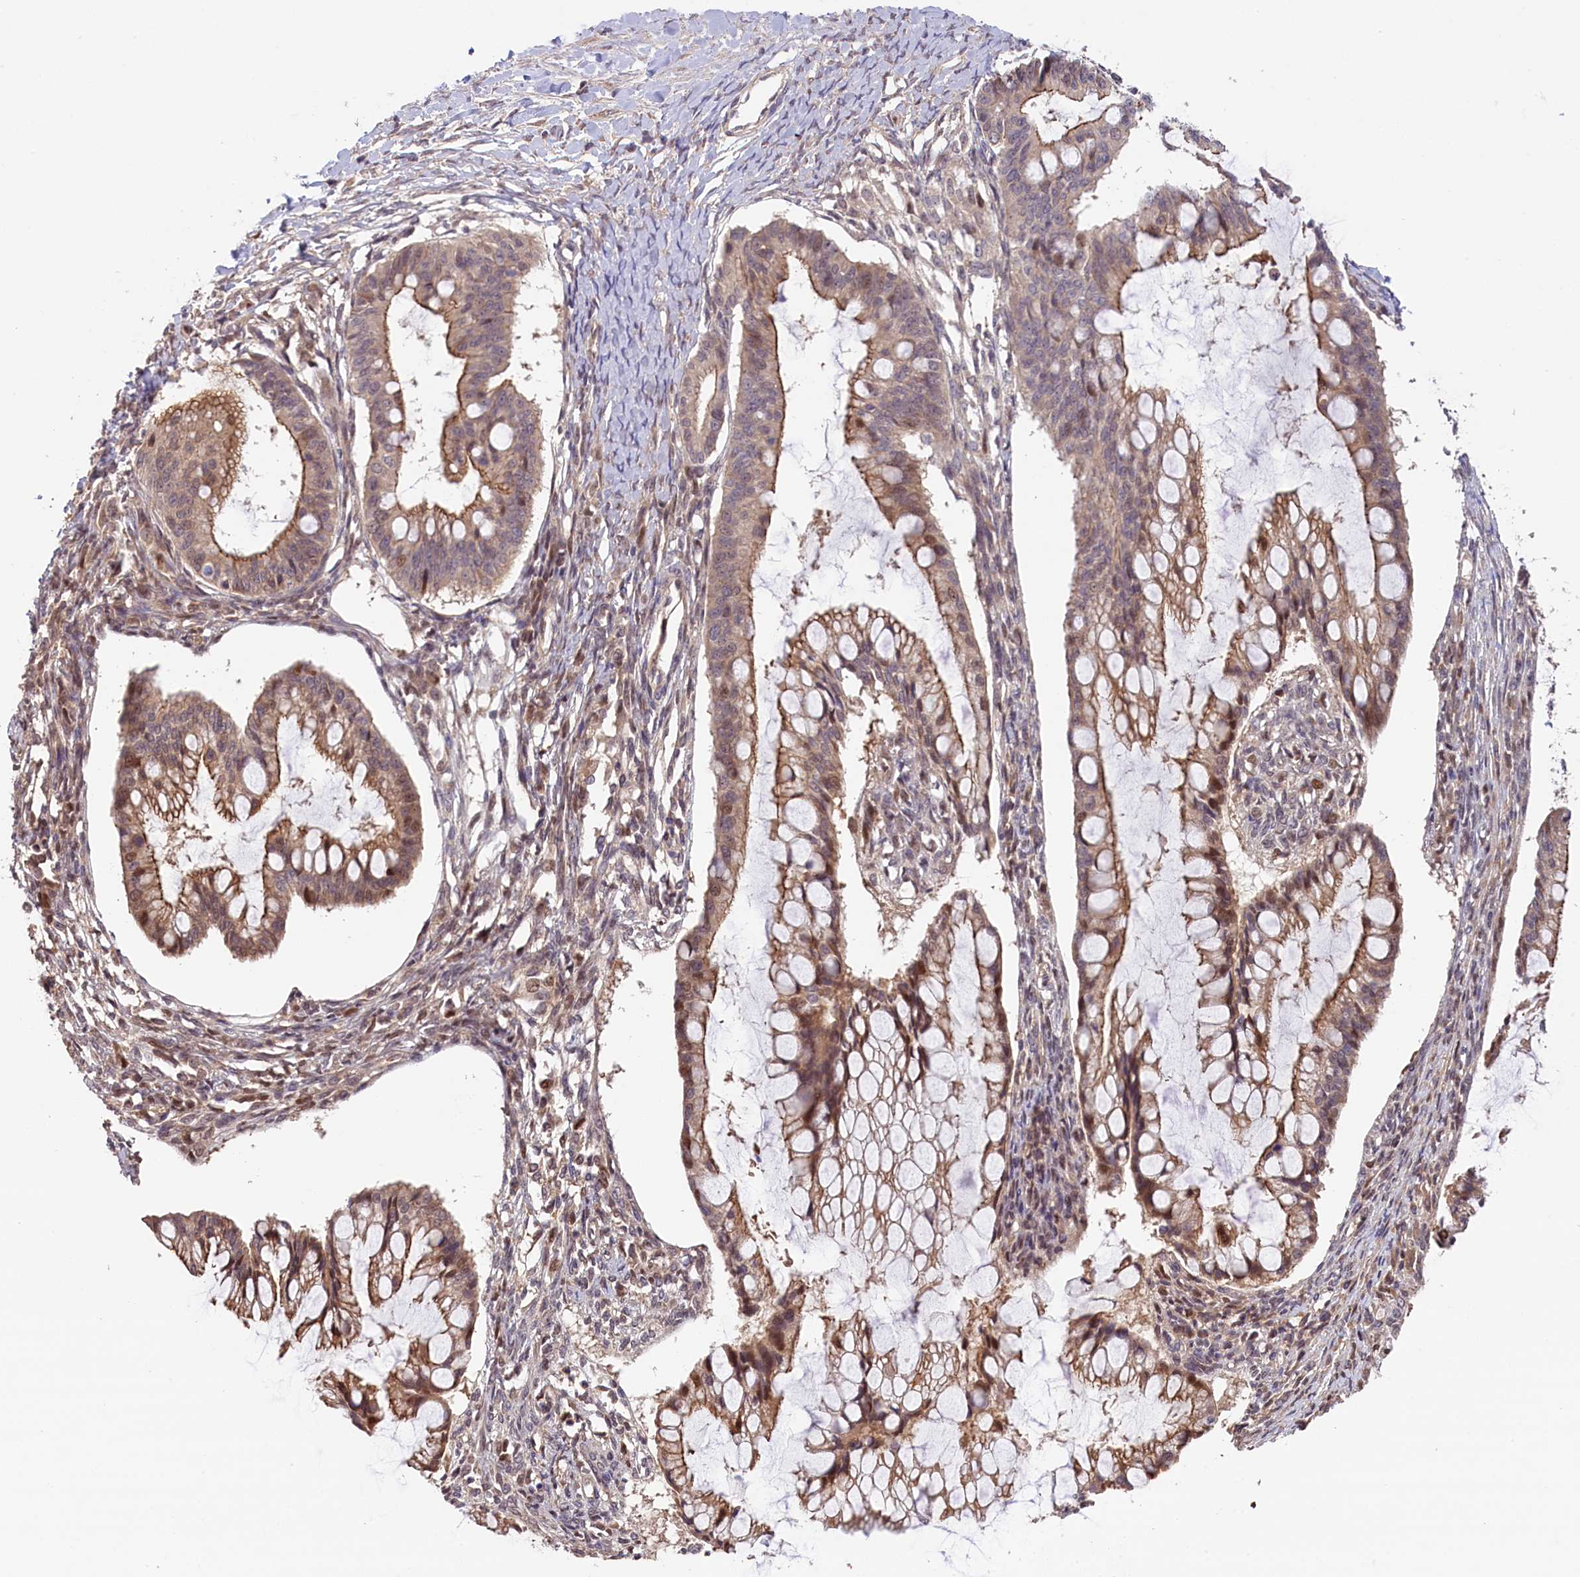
{"staining": {"intensity": "moderate", "quantity": ">75%", "location": "cytoplasmic/membranous,nuclear"}, "tissue": "ovarian cancer", "cell_type": "Tumor cells", "image_type": "cancer", "snomed": [{"axis": "morphology", "description": "Cystadenocarcinoma, mucinous, NOS"}, {"axis": "topography", "description": "Ovary"}], "caption": "Tumor cells reveal medium levels of moderate cytoplasmic/membranous and nuclear positivity in approximately >75% of cells in human ovarian mucinous cystadenocarcinoma.", "gene": "RIC8A", "patient": {"sex": "female", "age": 73}}